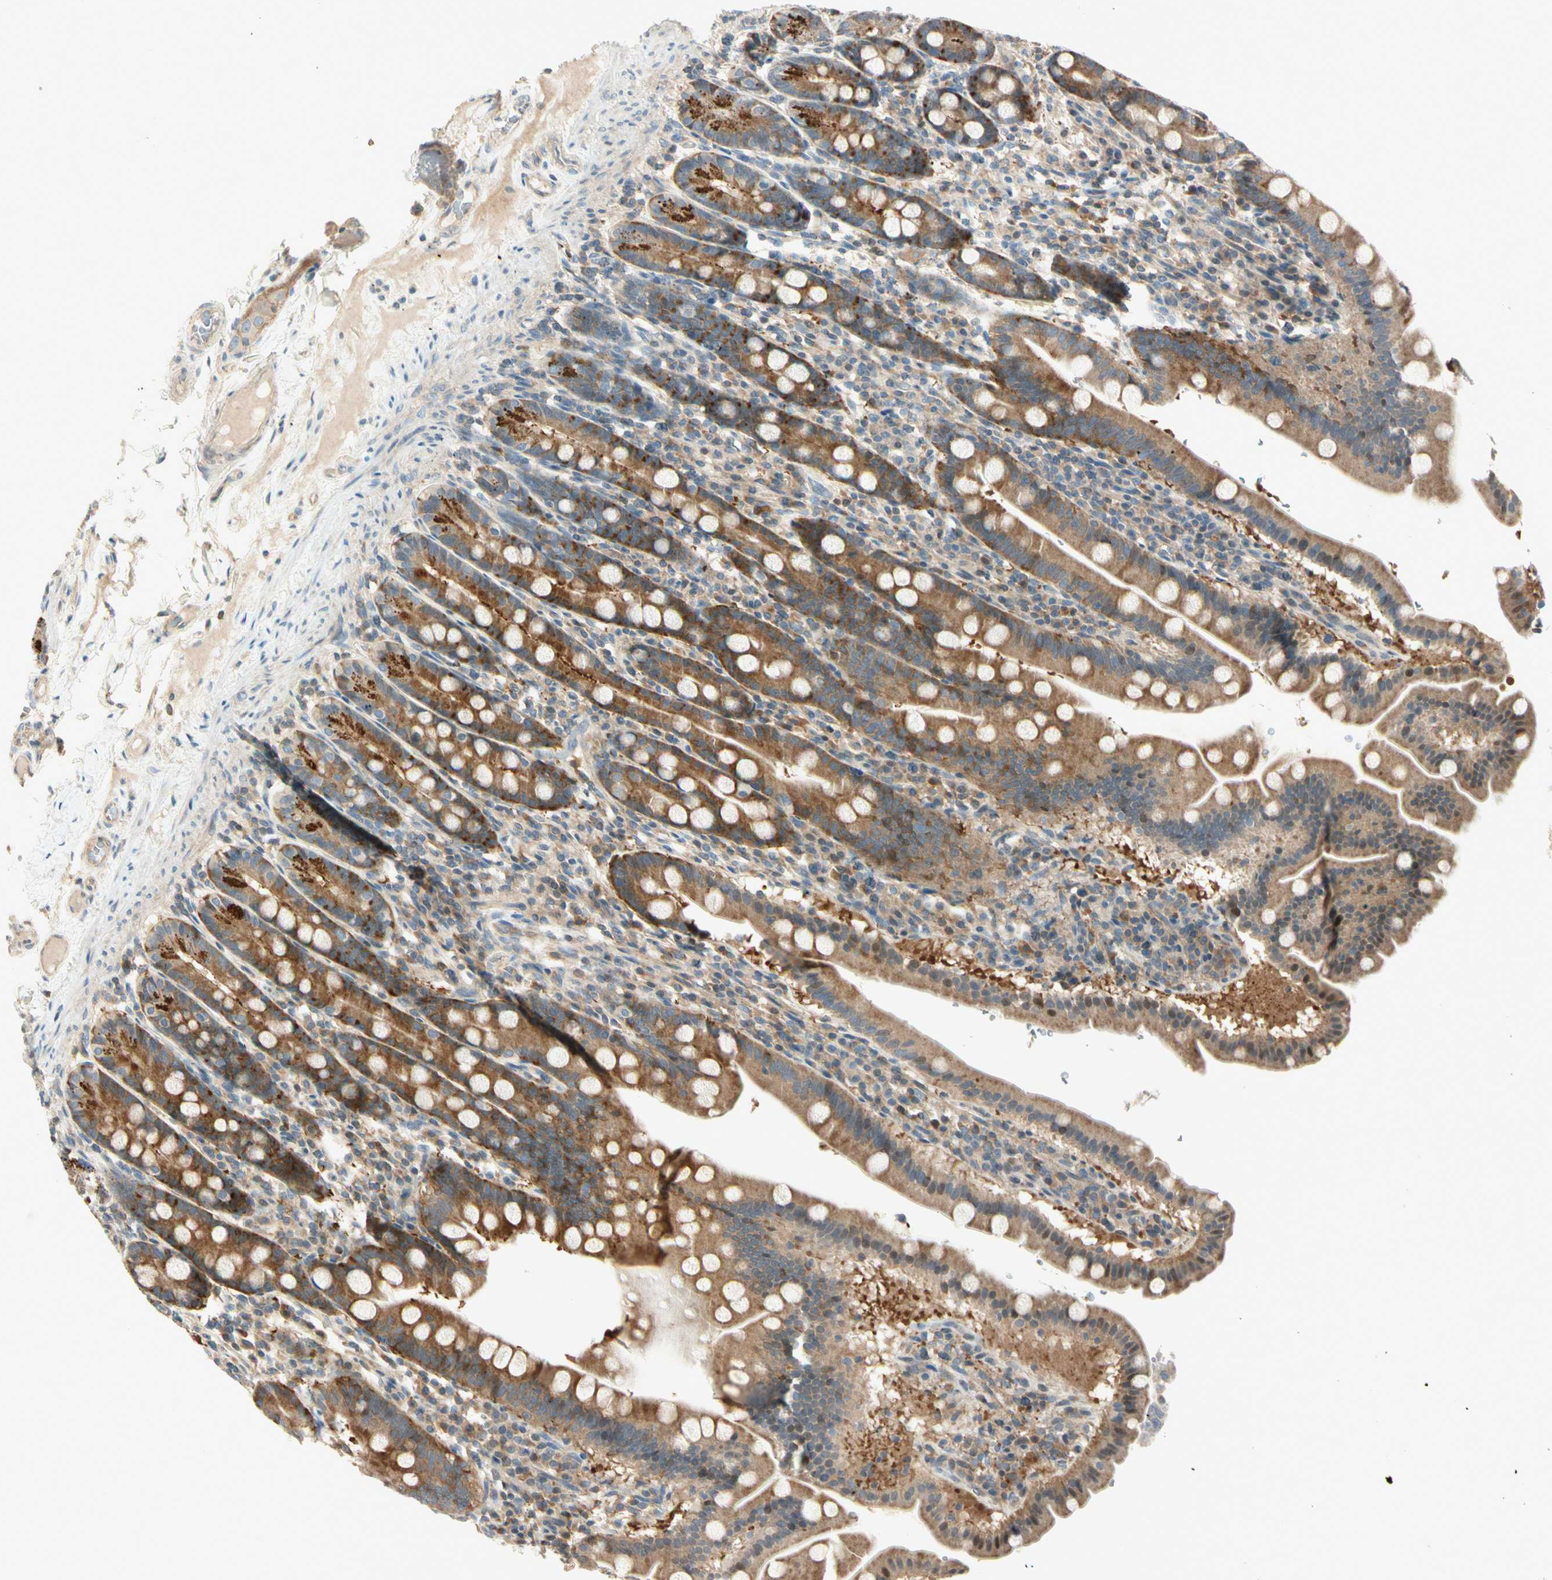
{"staining": {"intensity": "moderate", "quantity": ">75%", "location": "cytoplasmic/membranous"}, "tissue": "duodenum", "cell_type": "Glandular cells", "image_type": "normal", "snomed": [{"axis": "morphology", "description": "Normal tissue, NOS"}, {"axis": "topography", "description": "Duodenum"}], "caption": "Immunohistochemistry (IHC) of benign human duodenum exhibits medium levels of moderate cytoplasmic/membranous positivity in about >75% of glandular cells.", "gene": "CDH6", "patient": {"sex": "male", "age": 50}}